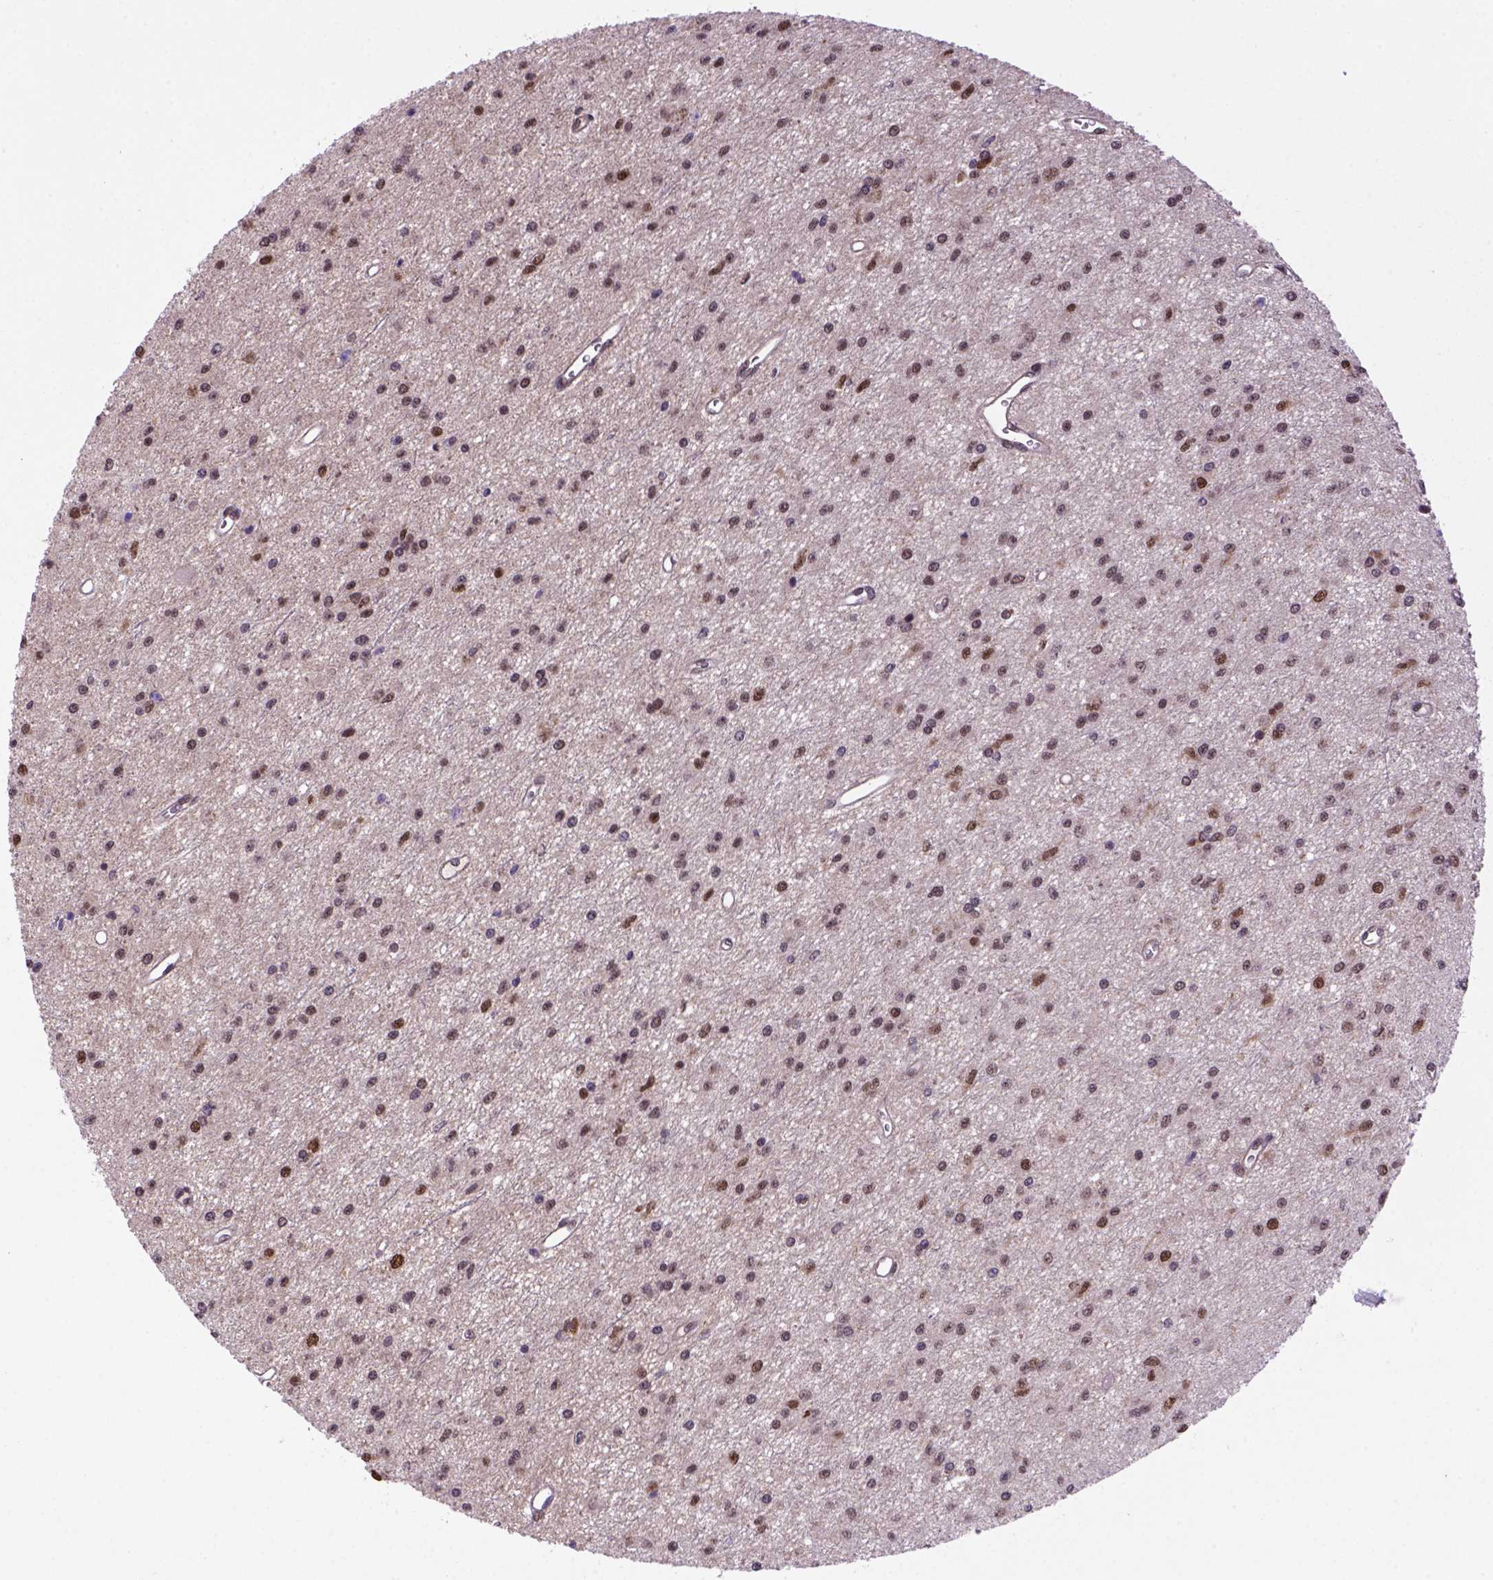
{"staining": {"intensity": "moderate", "quantity": "25%-75%", "location": "nuclear"}, "tissue": "glioma", "cell_type": "Tumor cells", "image_type": "cancer", "snomed": [{"axis": "morphology", "description": "Glioma, malignant, Low grade"}, {"axis": "topography", "description": "Brain"}], "caption": "Moderate nuclear positivity for a protein is seen in approximately 25%-75% of tumor cells of glioma using IHC.", "gene": "PSMC2", "patient": {"sex": "female", "age": 45}}